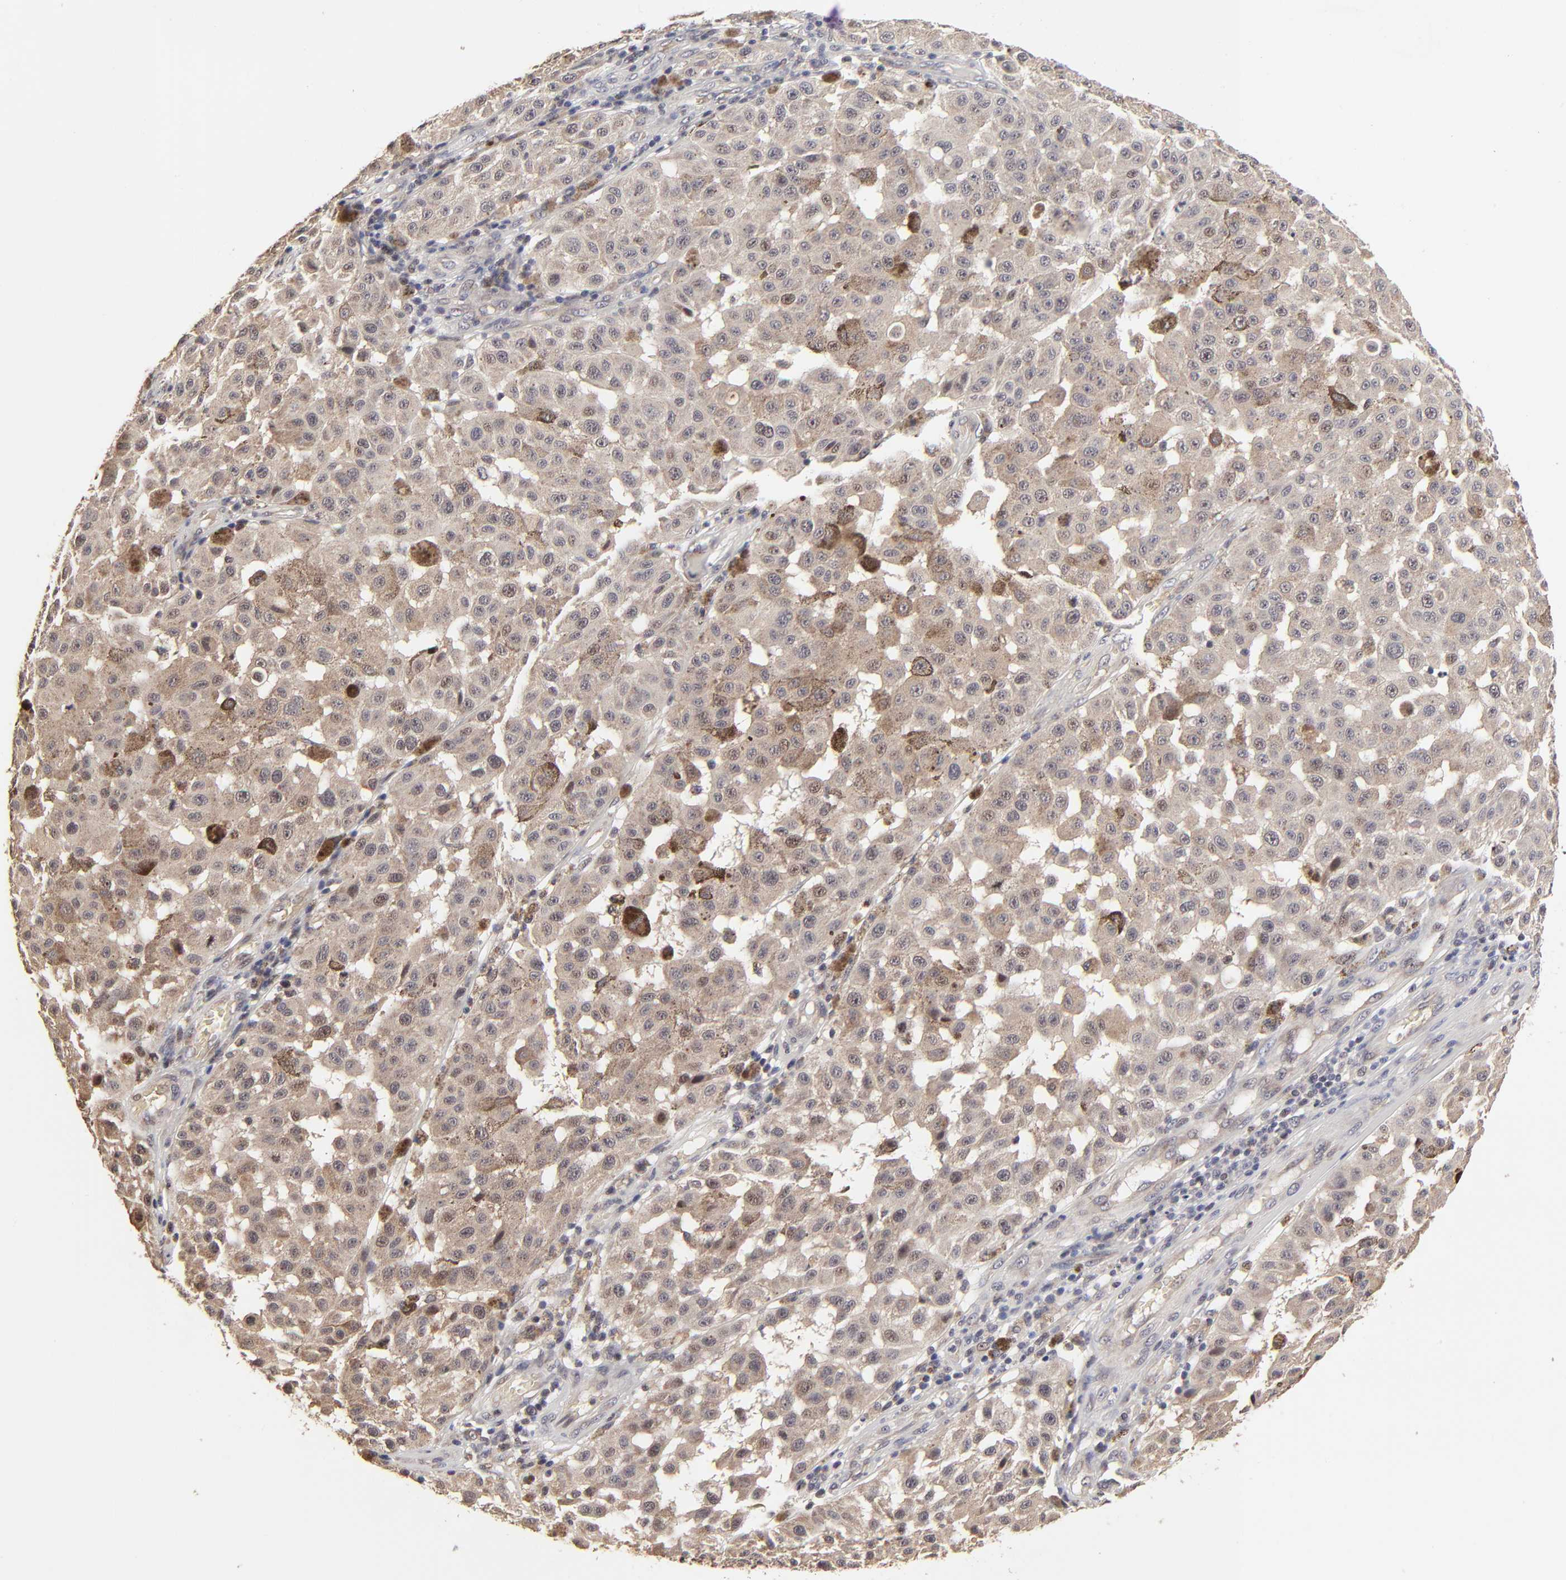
{"staining": {"intensity": "moderate", "quantity": ">75%", "location": "cytoplasmic/membranous"}, "tissue": "melanoma", "cell_type": "Tumor cells", "image_type": "cancer", "snomed": [{"axis": "morphology", "description": "Malignant melanoma, NOS"}, {"axis": "topography", "description": "Skin"}], "caption": "Immunohistochemistry of human malignant melanoma demonstrates medium levels of moderate cytoplasmic/membranous expression in about >75% of tumor cells. Immunohistochemistry (ihc) stains the protein of interest in brown and the nuclei are stained blue.", "gene": "FRMD8", "patient": {"sex": "female", "age": 64}}